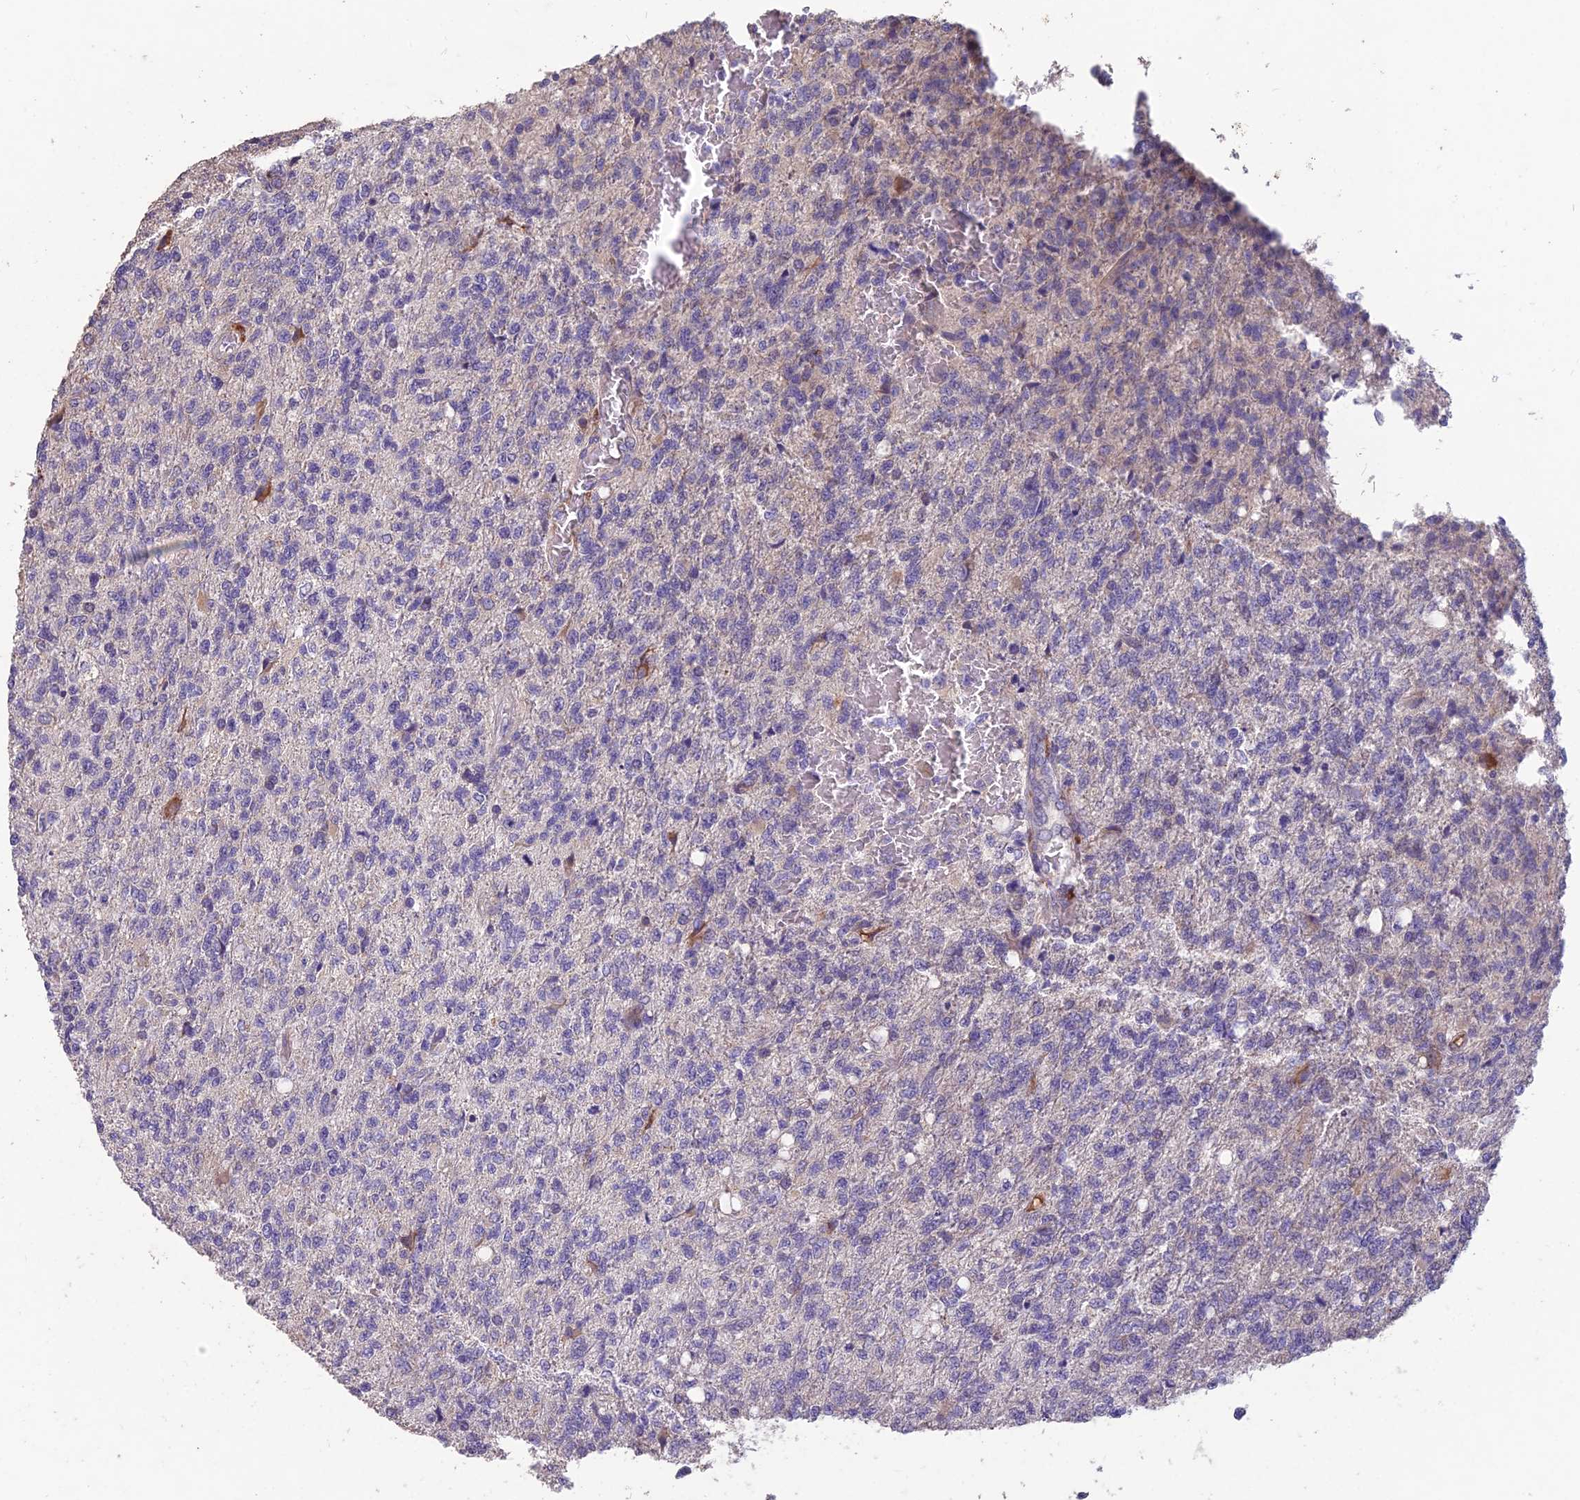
{"staining": {"intensity": "negative", "quantity": "none", "location": "none"}, "tissue": "glioma", "cell_type": "Tumor cells", "image_type": "cancer", "snomed": [{"axis": "morphology", "description": "Glioma, malignant, High grade"}, {"axis": "topography", "description": "Brain"}], "caption": "Immunohistochemical staining of glioma shows no significant staining in tumor cells.", "gene": "CEACAM16", "patient": {"sex": "male", "age": 56}}